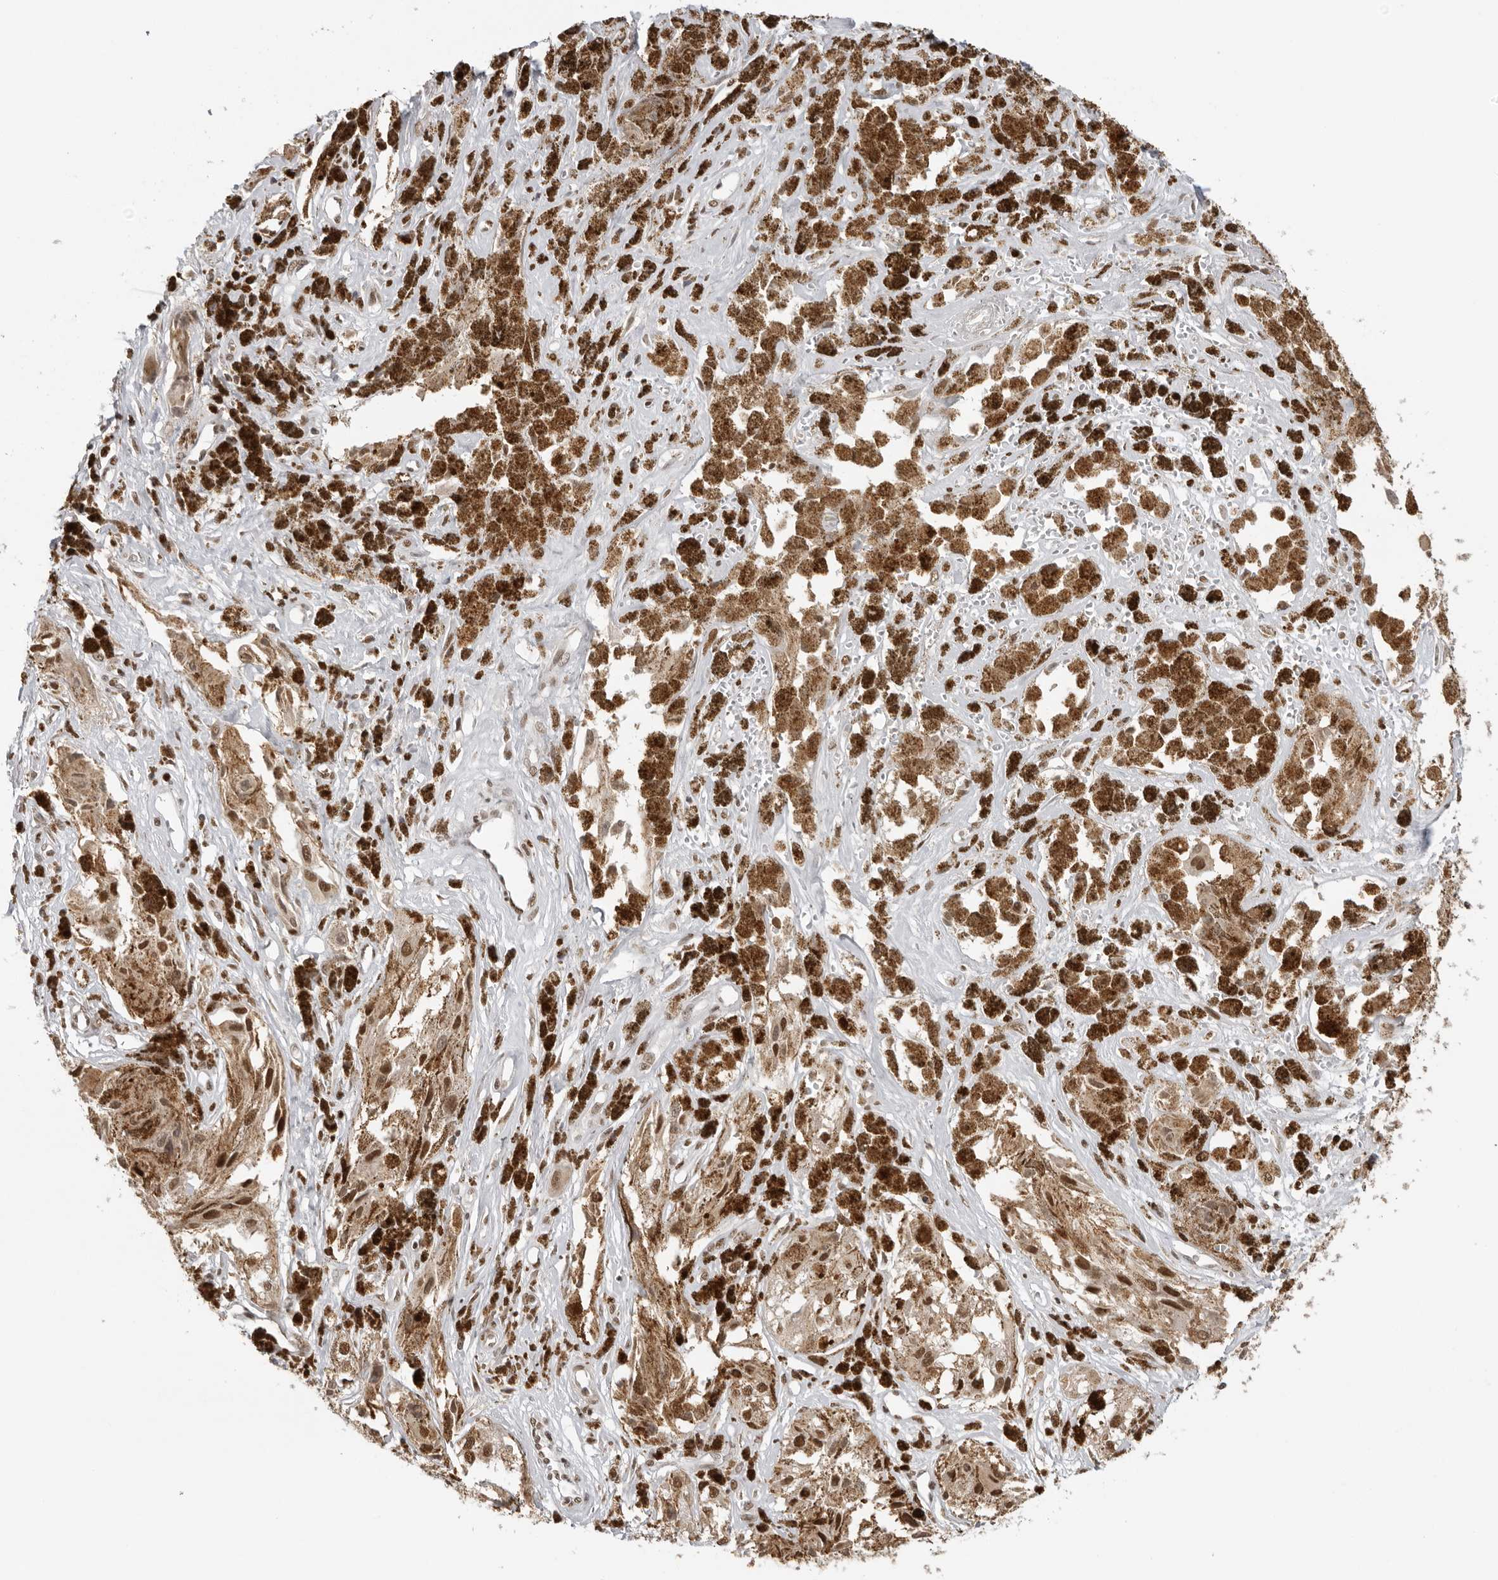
{"staining": {"intensity": "moderate", "quantity": ">75%", "location": "cytoplasmic/membranous,nuclear"}, "tissue": "melanoma", "cell_type": "Tumor cells", "image_type": "cancer", "snomed": [{"axis": "morphology", "description": "Malignant melanoma, NOS"}, {"axis": "topography", "description": "Skin"}], "caption": "Immunohistochemical staining of malignant melanoma demonstrates medium levels of moderate cytoplasmic/membranous and nuclear staining in about >75% of tumor cells. (DAB IHC, brown staining for protein, blue staining for nuclei).", "gene": "RPA2", "patient": {"sex": "male", "age": 88}}